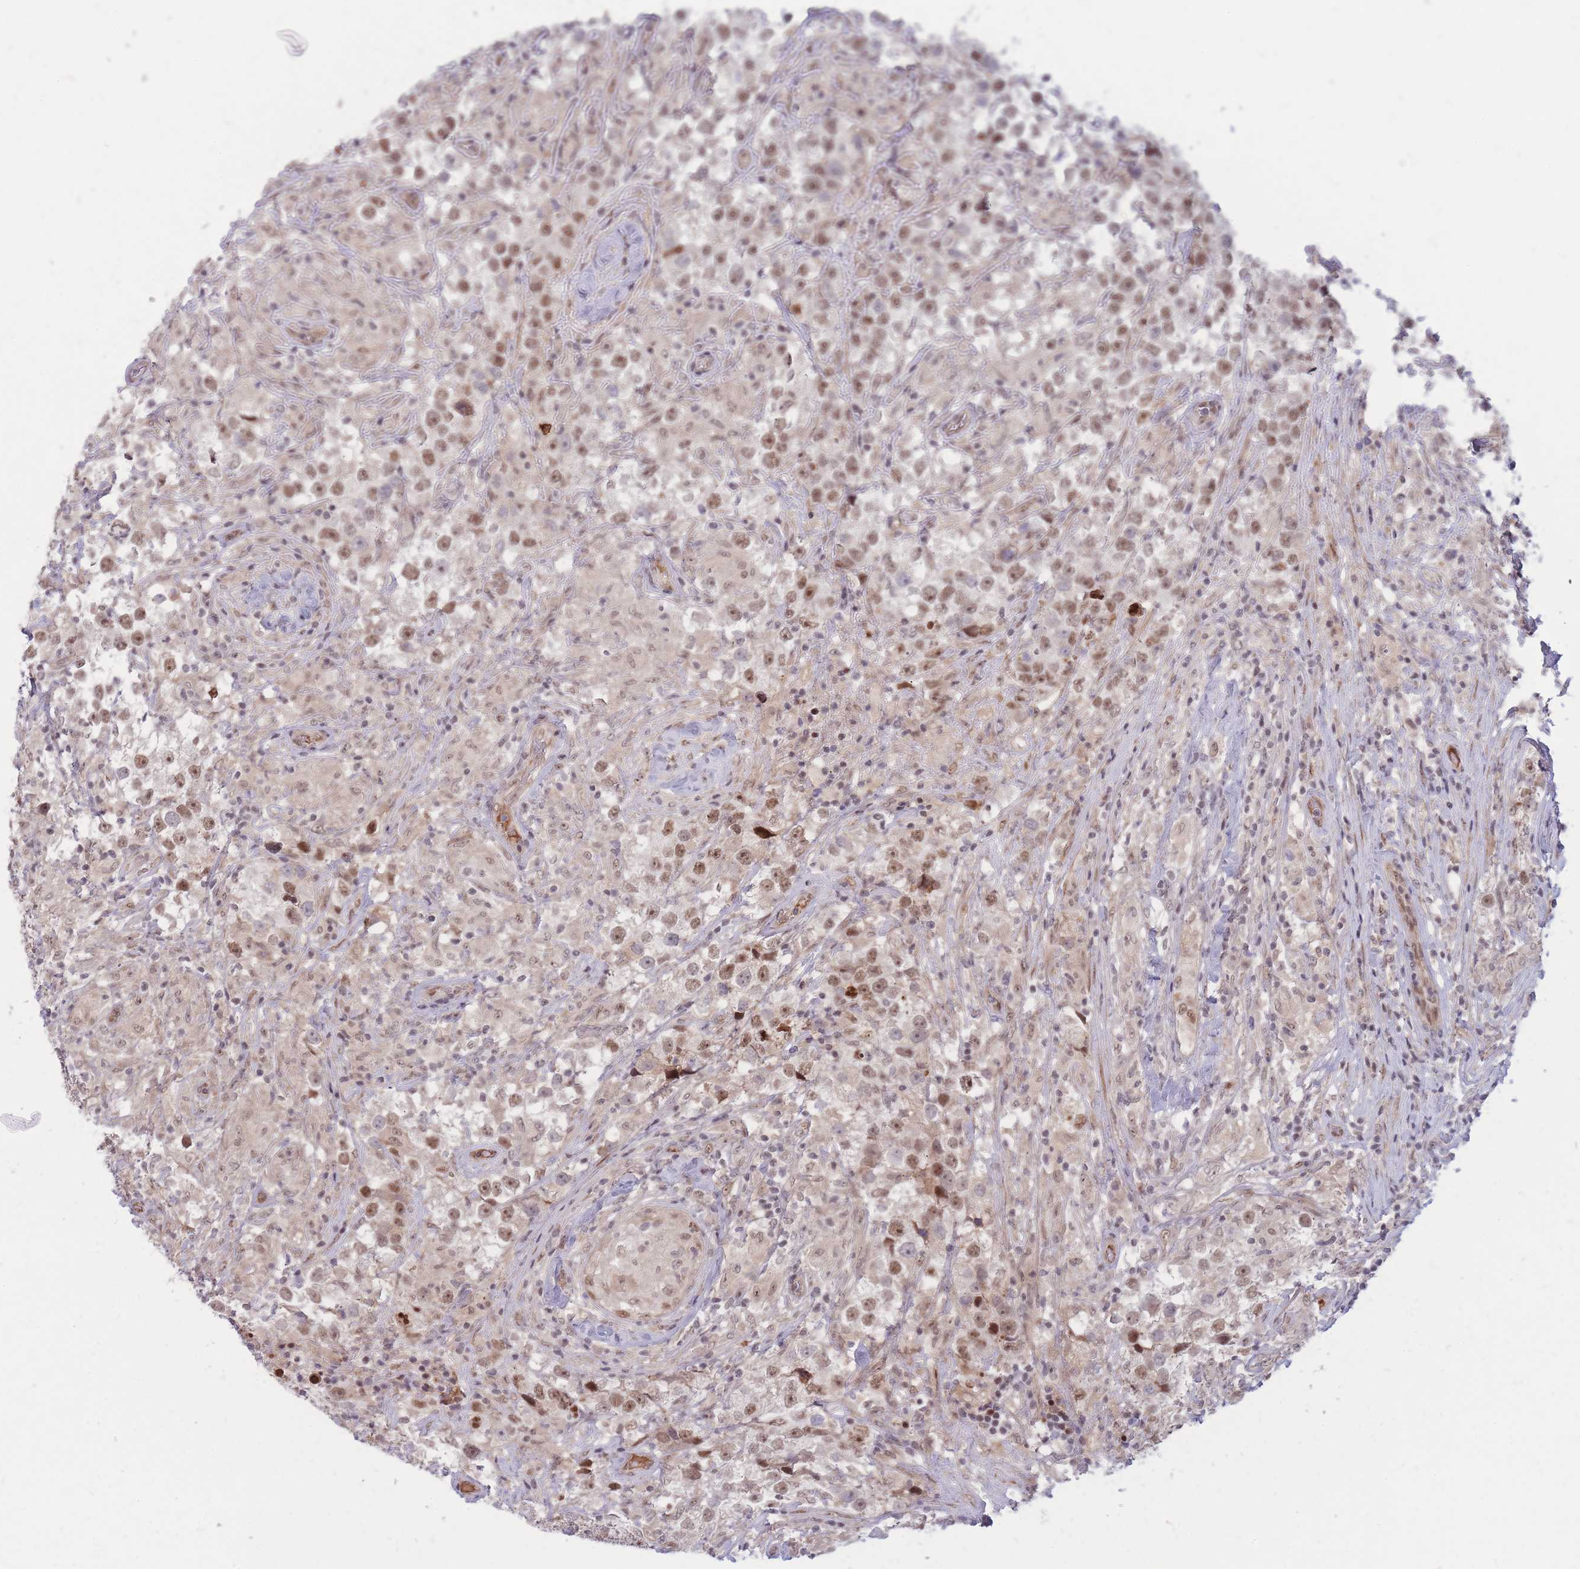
{"staining": {"intensity": "moderate", "quantity": ">75%", "location": "nuclear"}, "tissue": "testis cancer", "cell_type": "Tumor cells", "image_type": "cancer", "snomed": [{"axis": "morphology", "description": "Seminoma, NOS"}, {"axis": "topography", "description": "Testis"}], "caption": "Moderate nuclear positivity is seen in about >75% of tumor cells in testis cancer.", "gene": "ERICH6B", "patient": {"sex": "male", "age": 46}}